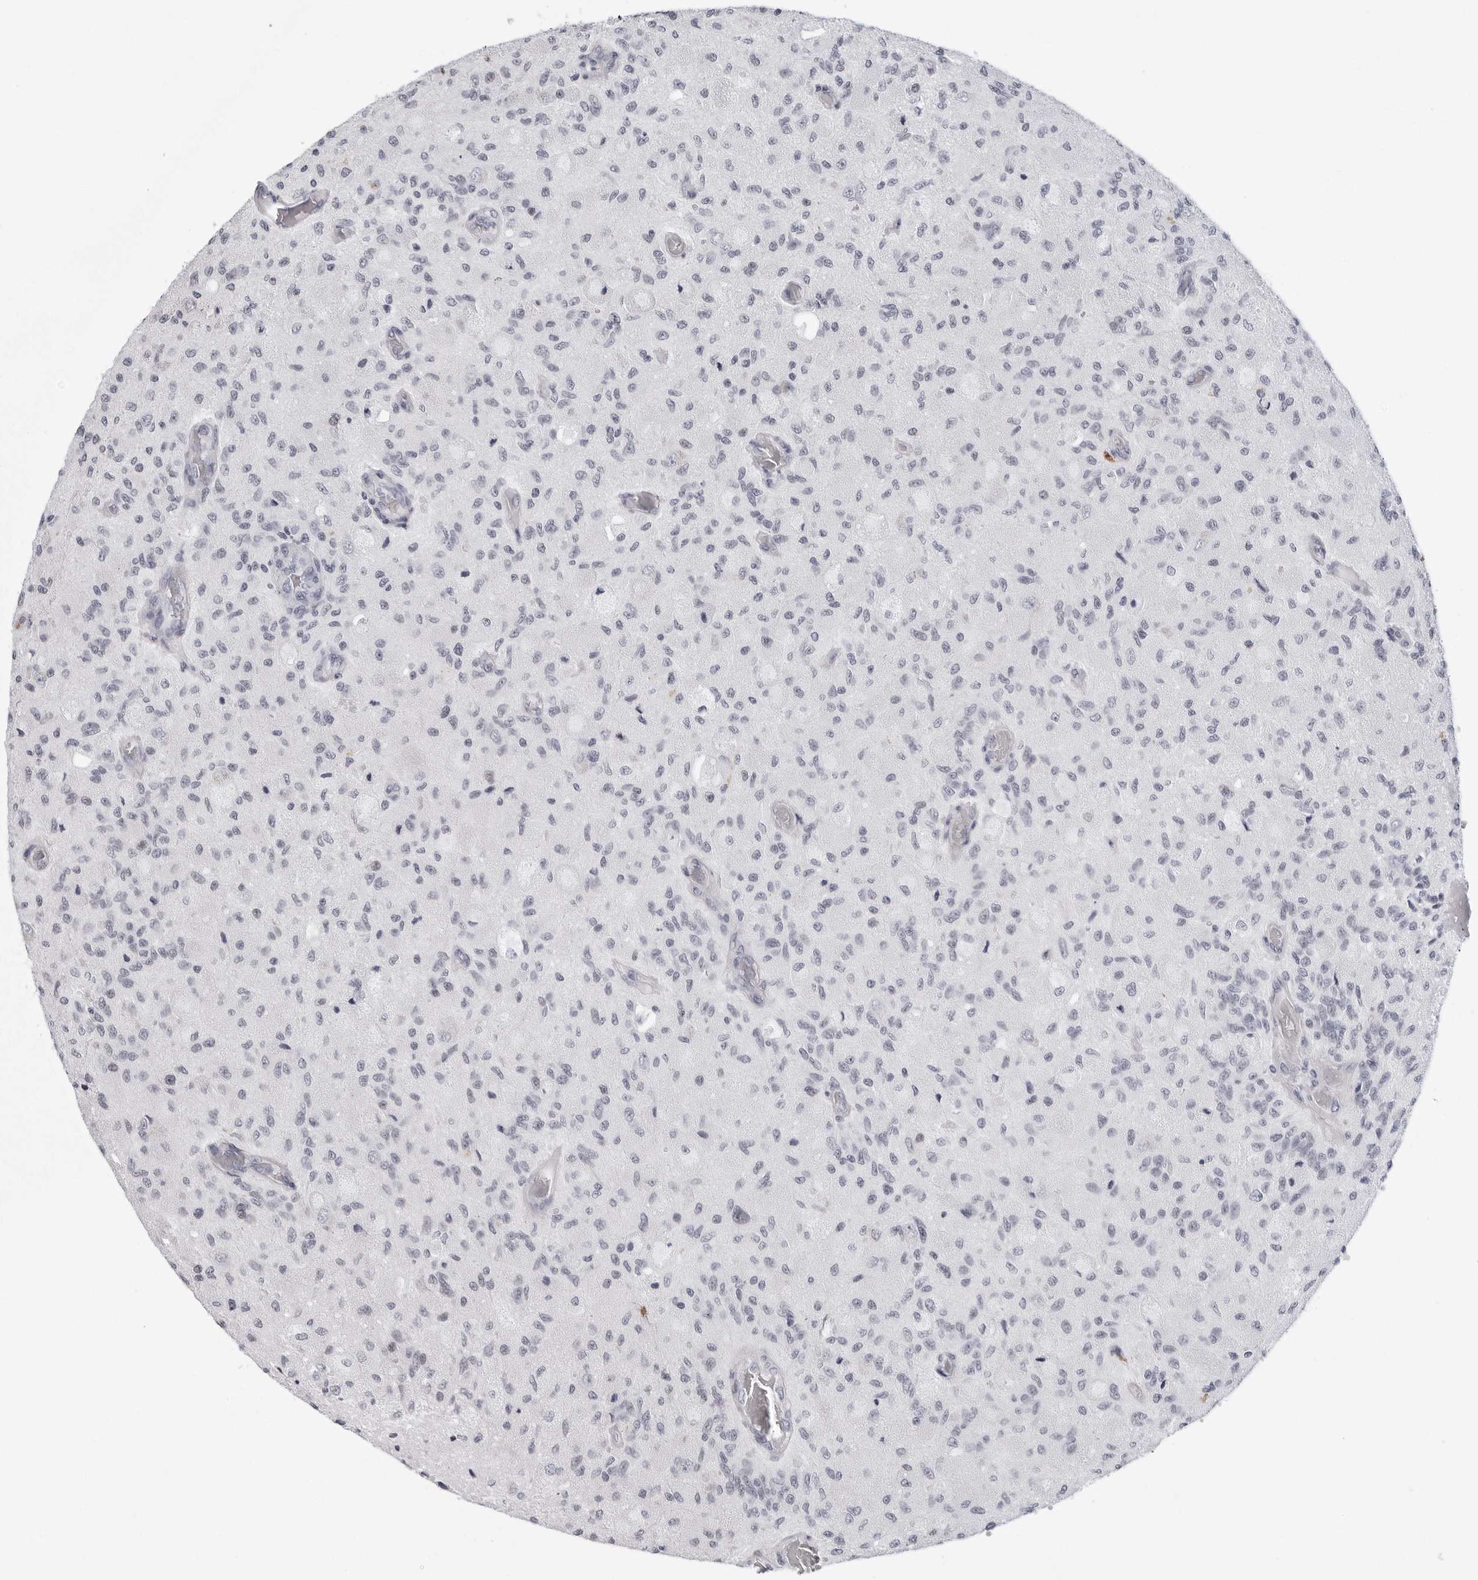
{"staining": {"intensity": "negative", "quantity": "none", "location": "none"}, "tissue": "glioma", "cell_type": "Tumor cells", "image_type": "cancer", "snomed": [{"axis": "morphology", "description": "Normal tissue, NOS"}, {"axis": "morphology", "description": "Glioma, malignant, High grade"}, {"axis": "topography", "description": "Cerebral cortex"}], "caption": "Image shows no significant protein expression in tumor cells of glioma.", "gene": "VEZF1", "patient": {"sex": "male", "age": 77}}